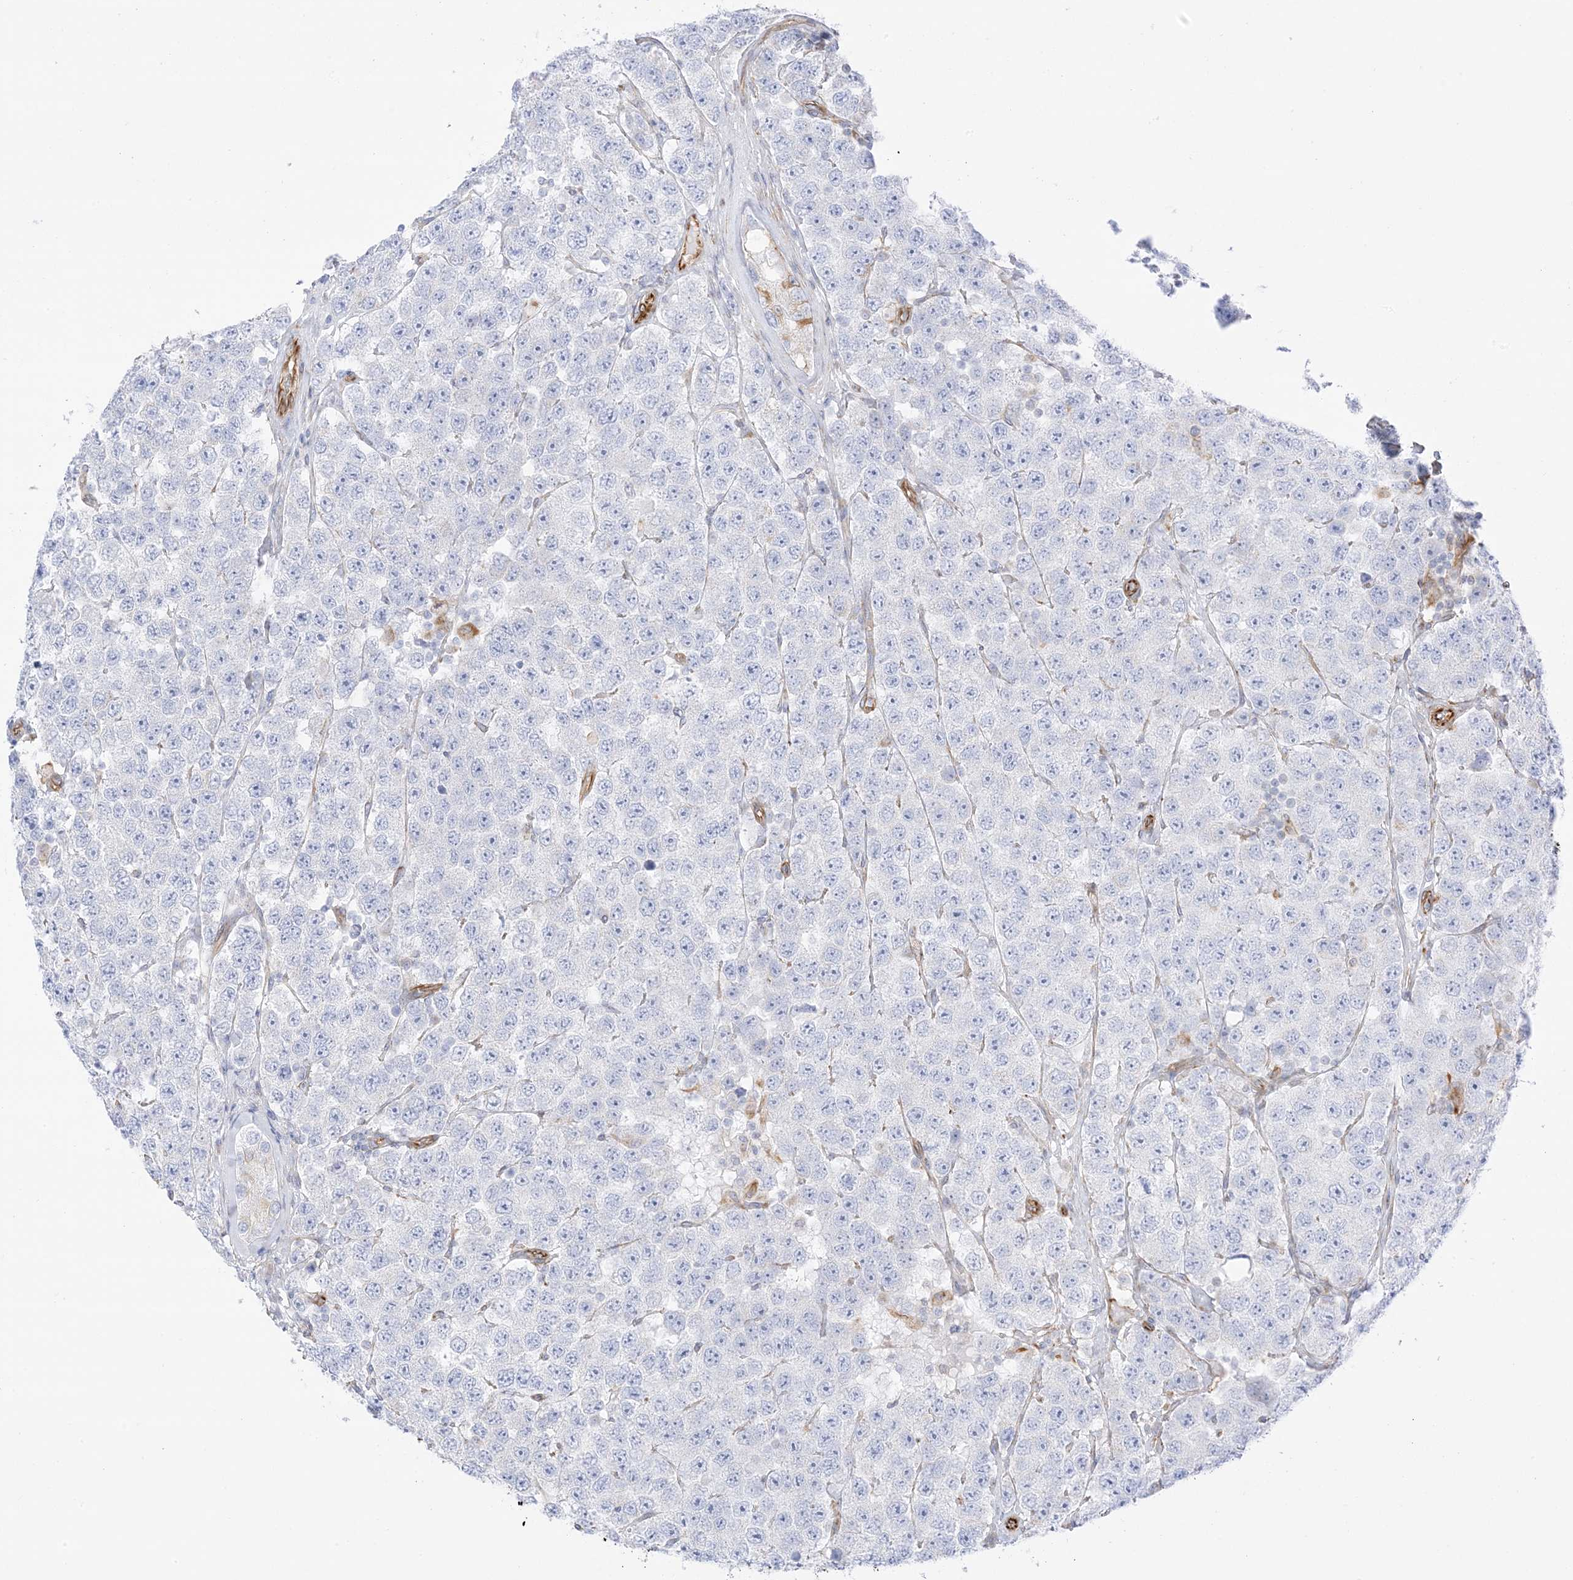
{"staining": {"intensity": "negative", "quantity": "none", "location": "none"}, "tissue": "testis cancer", "cell_type": "Tumor cells", "image_type": "cancer", "snomed": [{"axis": "morphology", "description": "Seminoma, NOS"}, {"axis": "topography", "description": "Testis"}], "caption": "Tumor cells are negative for brown protein staining in testis cancer (seminoma).", "gene": "PID1", "patient": {"sex": "male", "age": 28}}